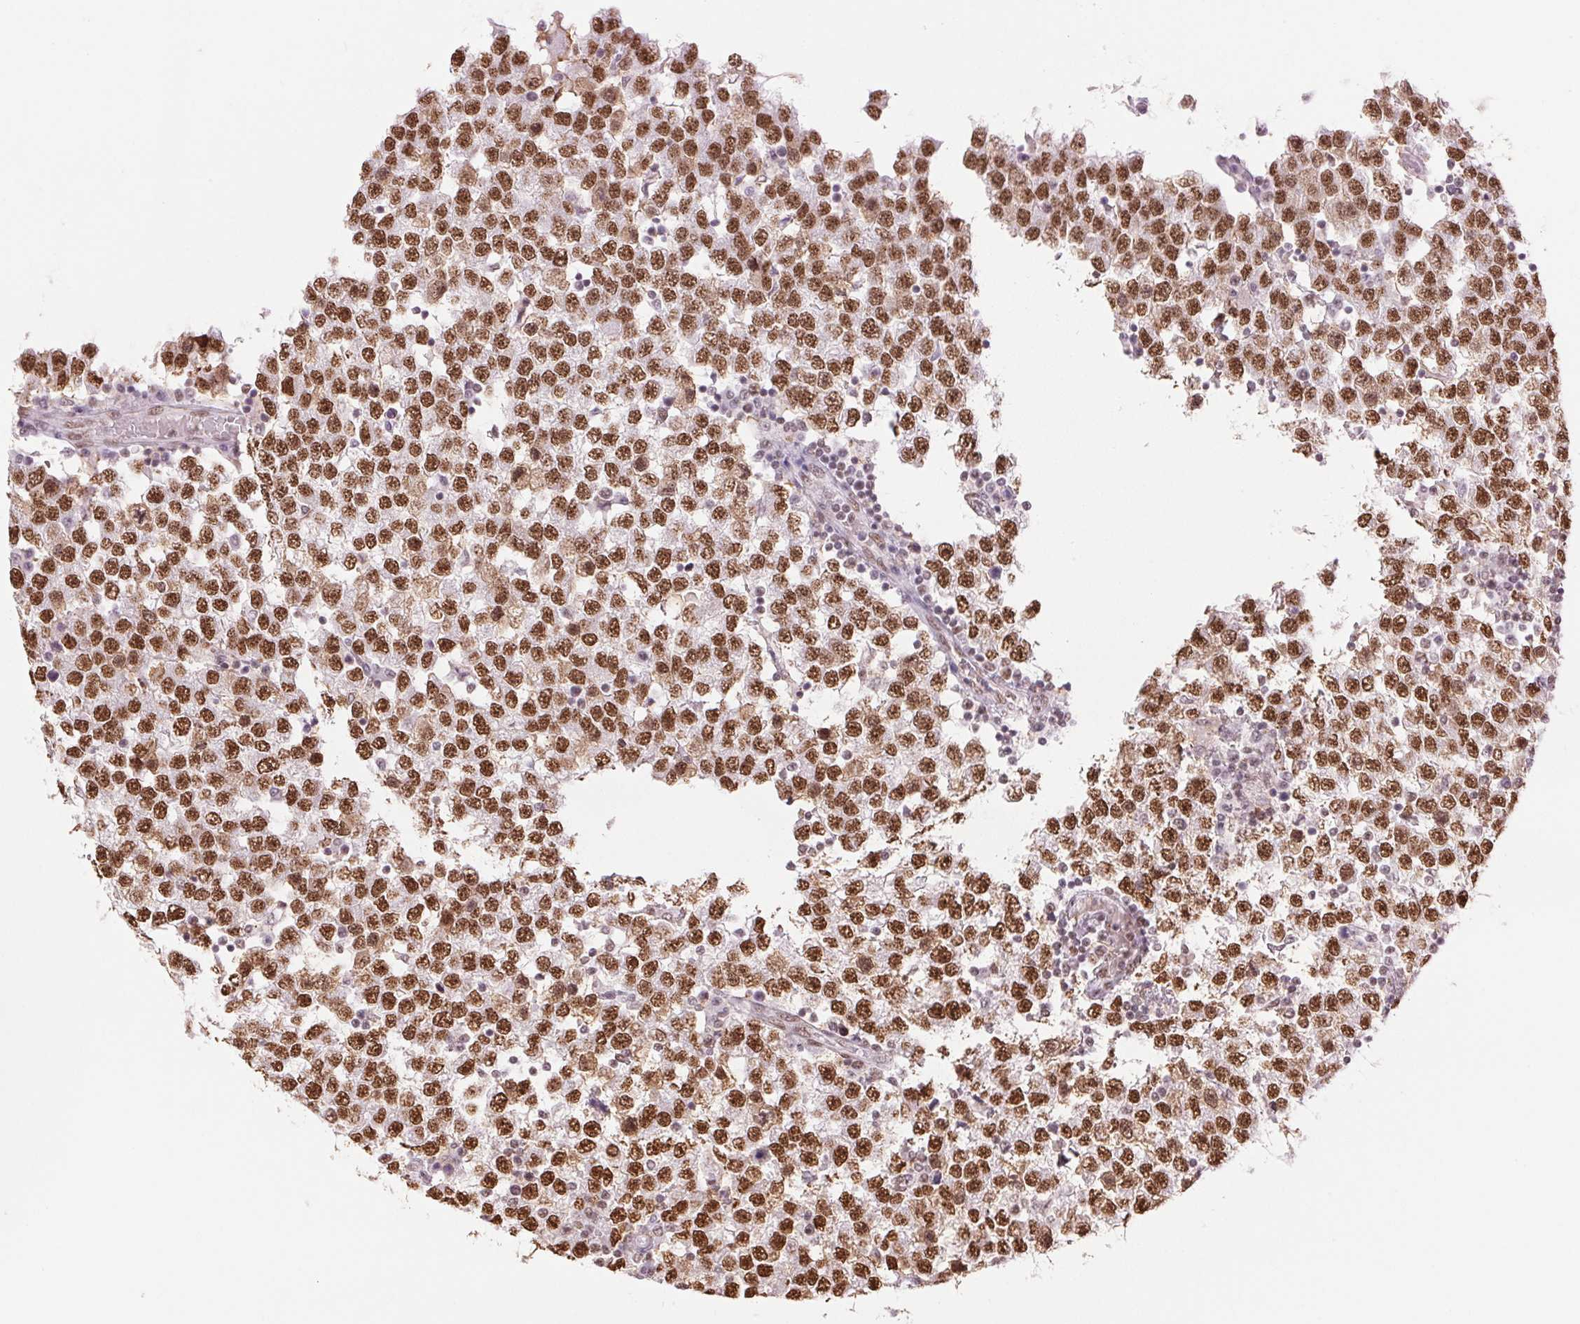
{"staining": {"intensity": "strong", "quantity": ">75%", "location": "nuclear"}, "tissue": "testis cancer", "cell_type": "Tumor cells", "image_type": "cancer", "snomed": [{"axis": "morphology", "description": "Seminoma, NOS"}, {"axis": "topography", "description": "Testis"}], "caption": "Brown immunohistochemical staining in testis seminoma demonstrates strong nuclear staining in approximately >75% of tumor cells. The protein is shown in brown color, while the nuclei are stained blue.", "gene": "ZFR2", "patient": {"sex": "male", "age": 34}}